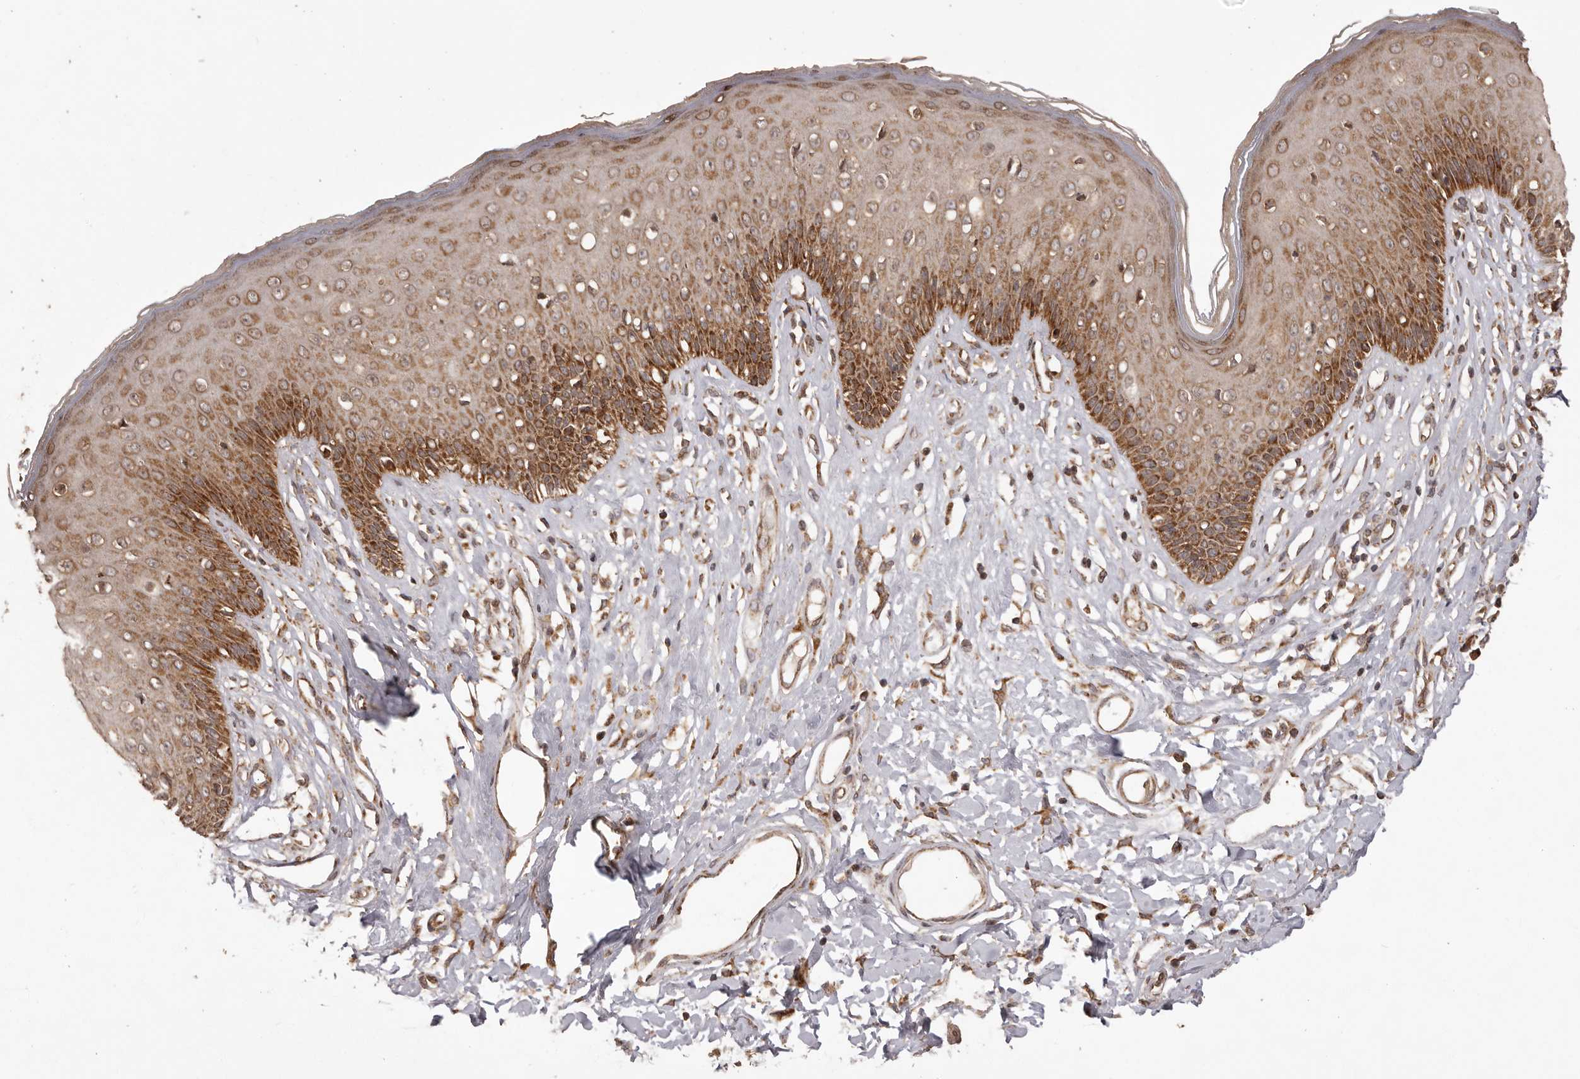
{"staining": {"intensity": "strong", "quantity": ">75%", "location": "cytoplasmic/membranous"}, "tissue": "skin", "cell_type": "Epidermal cells", "image_type": "normal", "snomed": [{"axis": "morphology", "description": "Normal tissue, NOS"}, {"axis": "morphology", "description": "Squamous cell carcinoma, NOS"}, {"axis": "topography", "description": "Vulva"}], "caption": "A brown stain highlights strong cytoplasmic/membranous staining of a protein in epidermal cells of normal skin. (DAB (3,3'-diaminobenzidine) = brown stain, brightfield microscopy at high magnification).", "gene": "CHRM2", "patient": {"sex": "female", "age": 85}}